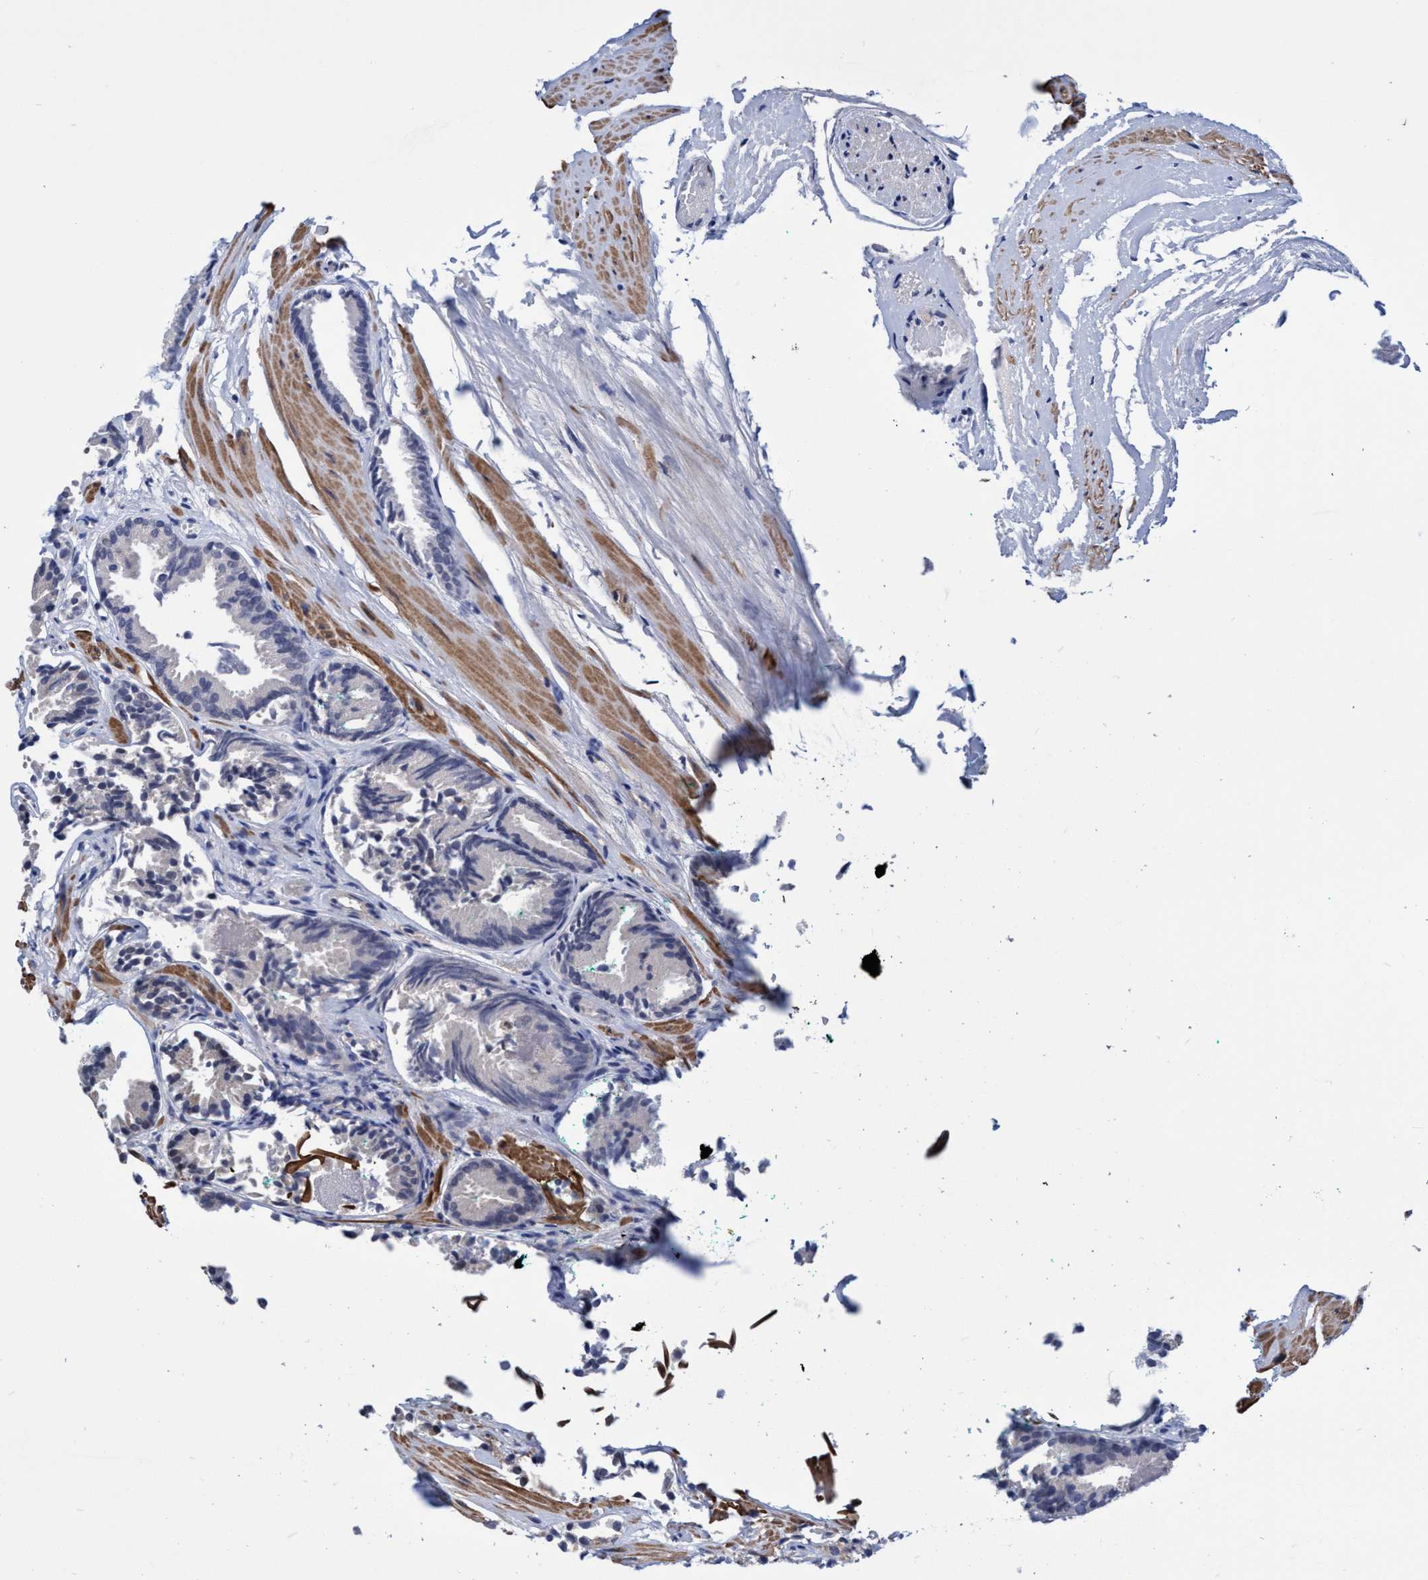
{"staining": {"intensity": "negative", "quantity": "none", "location": "none"}, "tissue": "prostate cancer", "cell_type": "Tumor cells", "image_type": "cancer", "snomed": [{"axis": "morphology", "description": "Adenocarcinoma, Low grade"}, {"axis": "topography", "description": "Prostate"}], "caption": "The IHC photomicrograph has no significant expression in tumor cells of prostate adenocarcinoma (low-grade) tissue.", "gene": "C9orf78", "patient": {"sex": "male", "age": 51}}